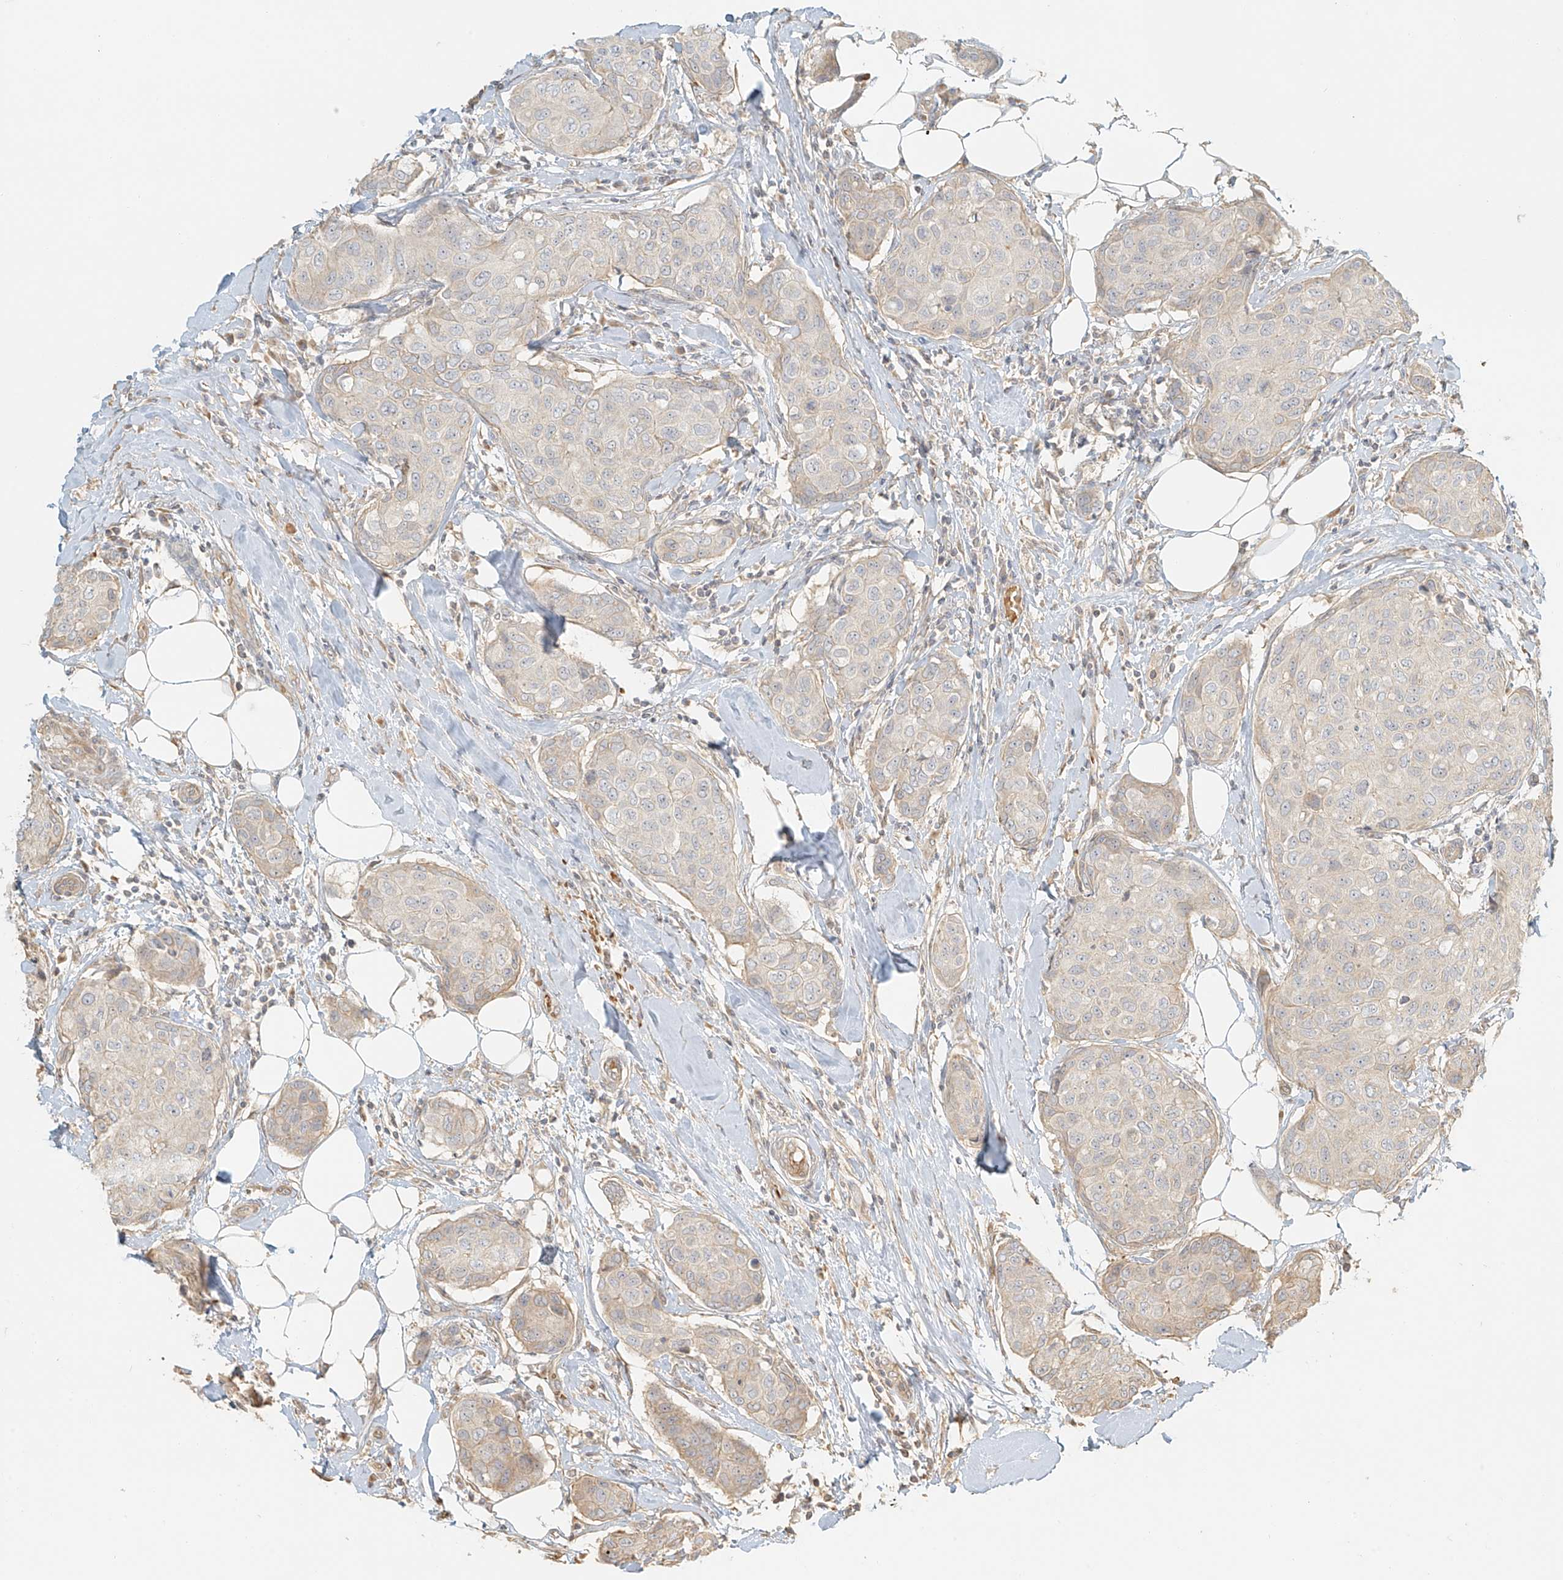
{"staining": {"intensity": "negative", "quantity": "none", "location": "none"}, "tissue": "breast cancer", "cell_type": "Tumor cells", "image_type": "cancer", "snomed": [{"axis": "morphology", "description": "Duct carcinoma"}, {"axis": "topography", "description": "Breast"}], "caption": "A micrograph of human breast invasive ductal carcinoma is negative for staining in tumor cells.", "gene": "UPK1B", "patient": {"sex": "female", "age": 80}}